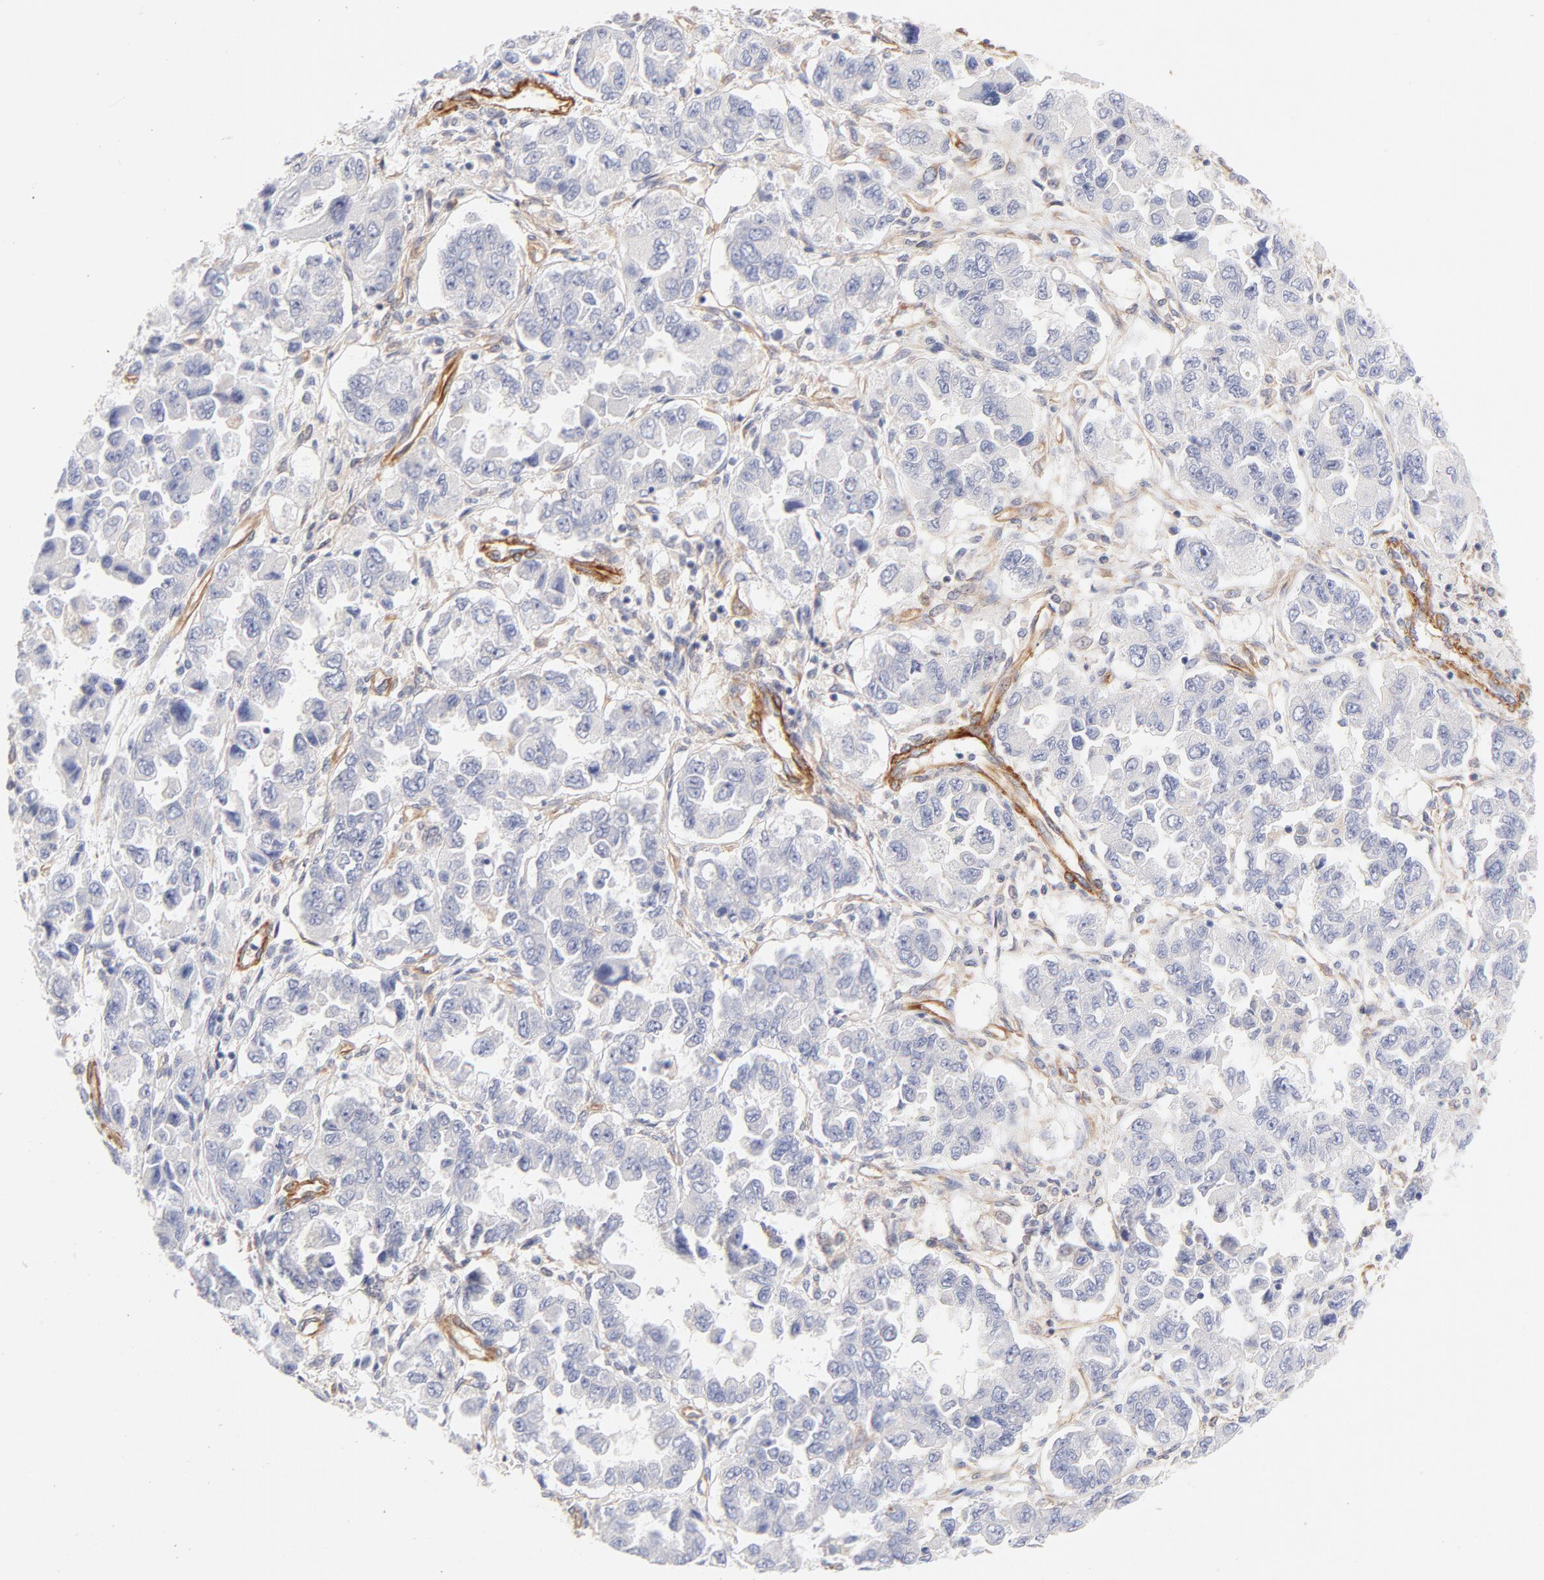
{"staining": {"intensity": "negative", "quantity": "none", "location": "none"}, "tissue": "ovarian cancer", "cell_type": "Tumor cells", "image_type": "cancer", "snomed": [{"axis": "morphology", "description": "Cystadenocarcinoma, serous, NOS"}, {"axis": "topography", "description": "Ovary"}], "caption": "This is an IHC image of ovarian cancer. There is no expression in tumor cells.", "gene": "LDLRAP1", "patient": {"sex": "female", "age": 84}}